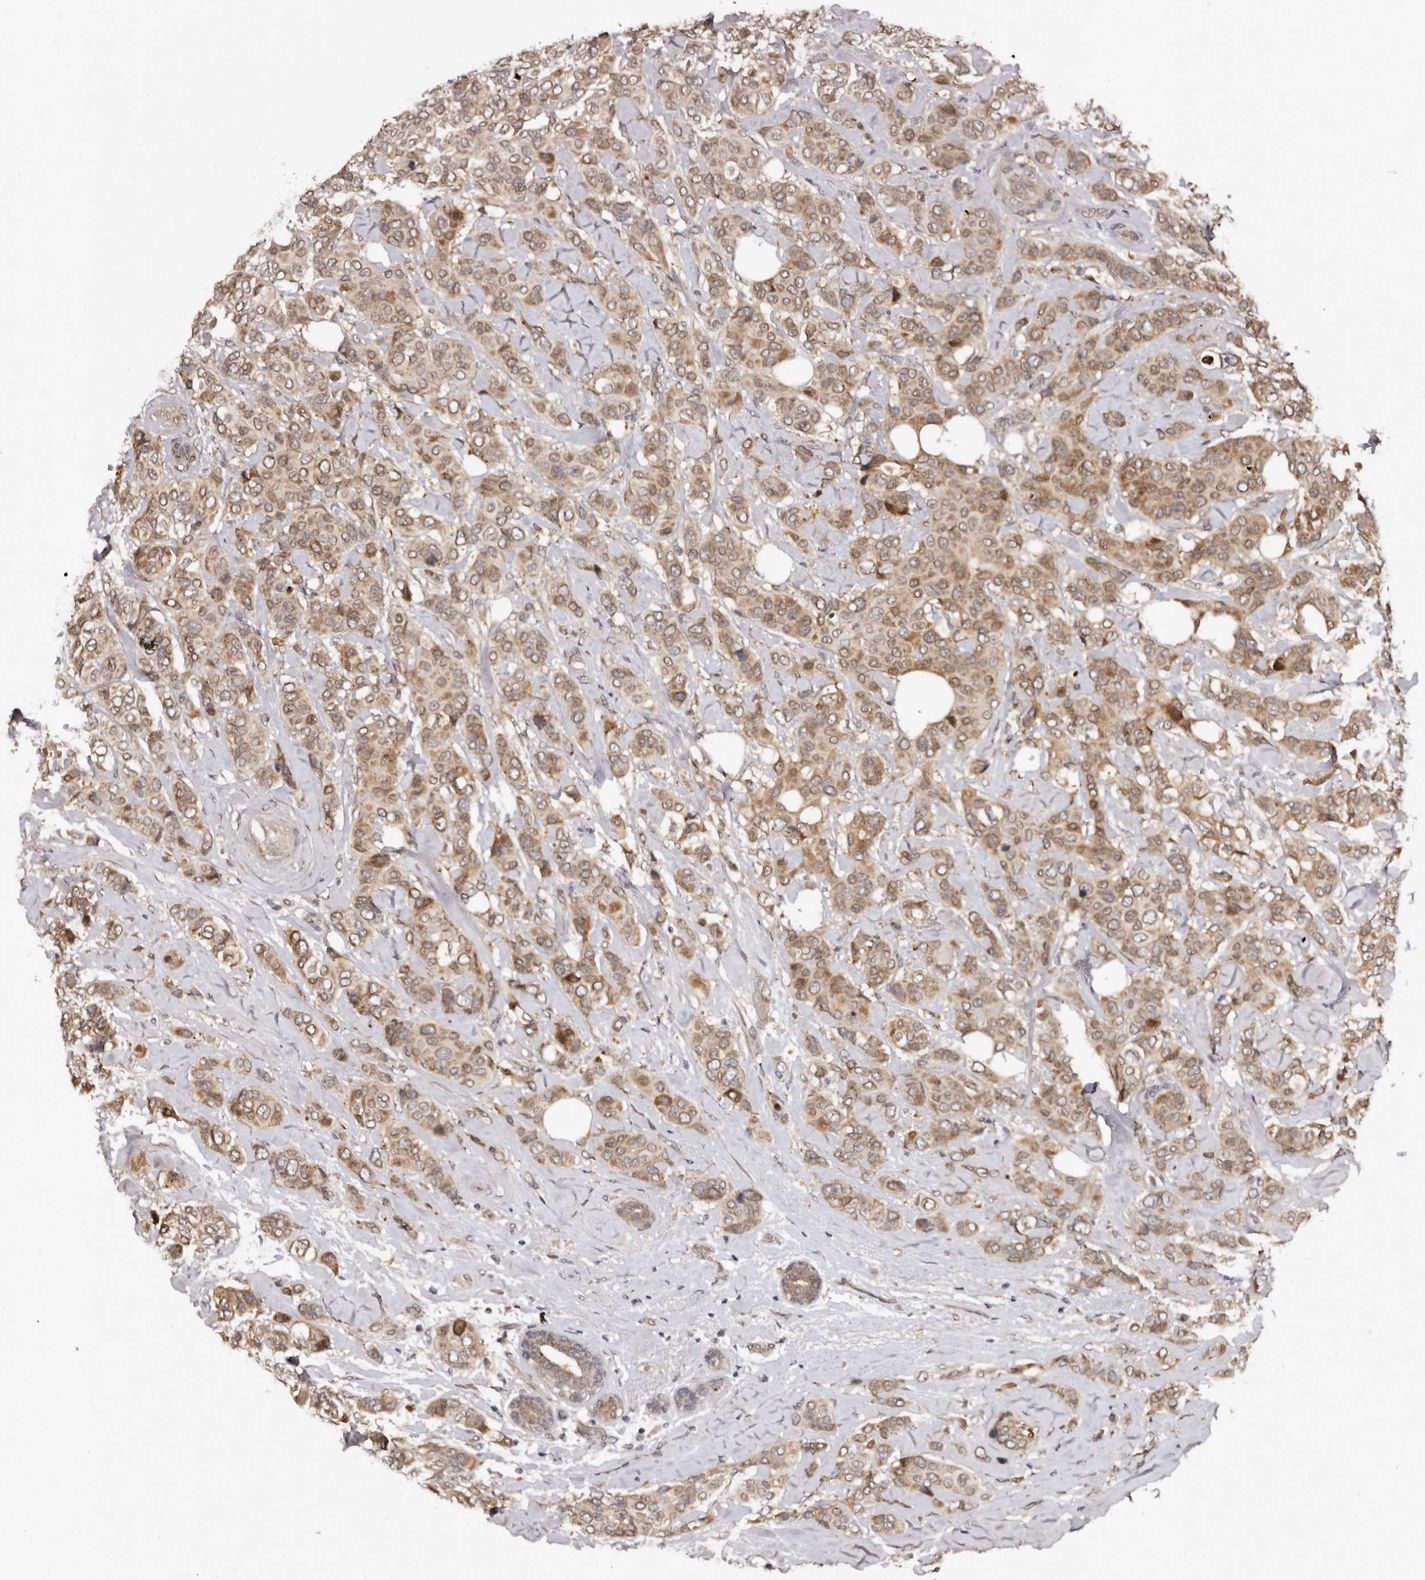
{"staining": {"intensity": "moderate", "quantity": ">75%", "location": "cytoplasmic/membranous"}, "tissue": "breast cancer", "cell_type": "Tumor cells", "image_type": "cancer", "snomed": [{"axis": "morphology", "description": "Lobular carcinoma"}, {"axis": "topography", "description": "Breast"}], "caption": "High-magnification brightfield microscopy of breast cancer (lobular carcinoma) stained with DAB (brown) and counterstained with hematoxylin (blue). tumor cells exhibit moderate cytoplasmic/membranous positivity is present in approximately>75% of cells.", "gene": "ABL1", "patient": {"sex": "female", "age": 51}}